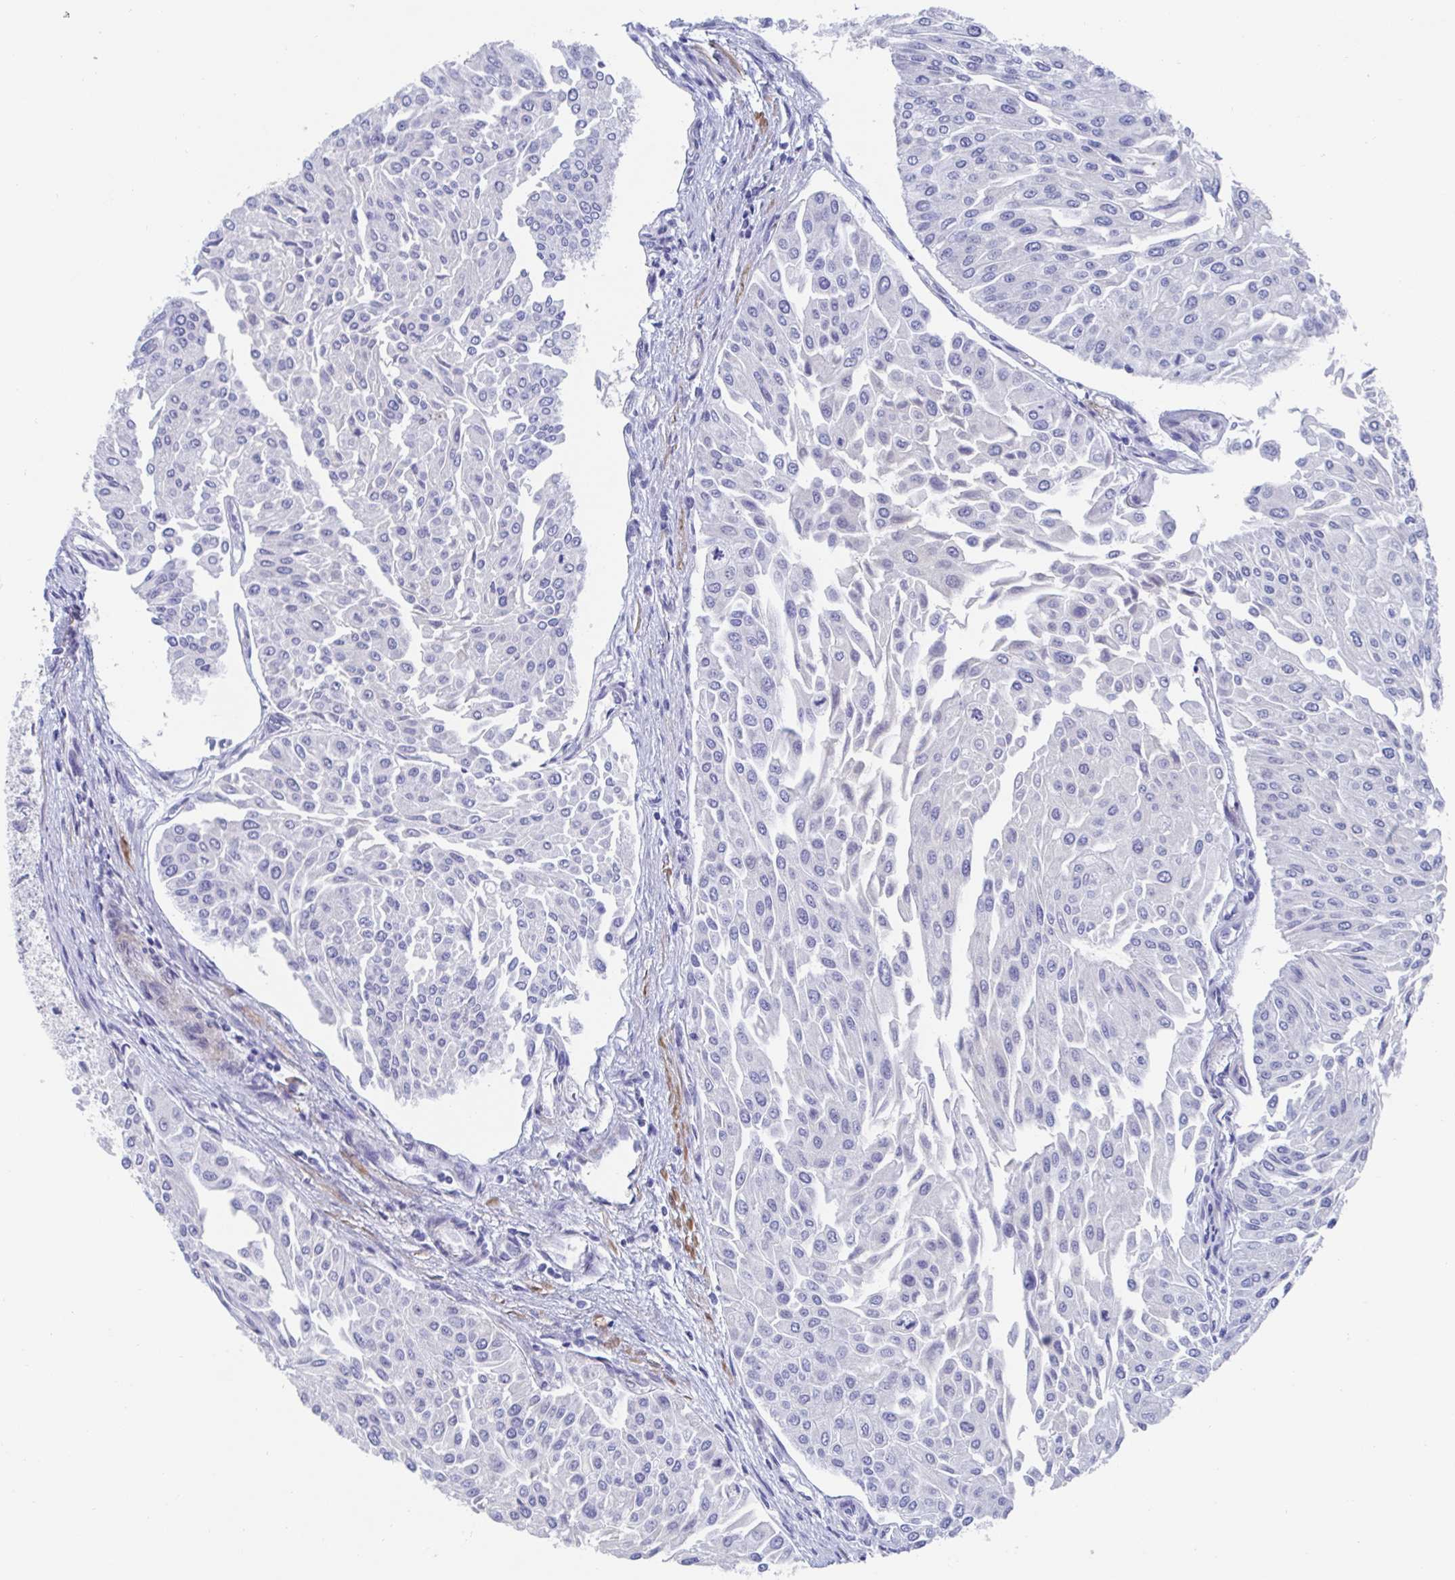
{"staining": {"intensity": "negative", "quantity": "none", "location": "none"}, "tissue": "urothelial cancer", "cell_type": "Tumor cells", "image_type": "cancer", "snomed": [{"axis": "morphology", "description": "Urothelial carcinoma, NOS"}, {"axis": "topography", "description": "Urinary bladder"}], "caption": "Photomicrograph shows no protein staining in tumor cells of urothelial cancer tissue. (DAB (3,3'-diaminobenzidine) immunohistochemistry with hematoxylin counter stain).", "gene": "CDH2", "patient": {"sex": "male", "age": 67}}